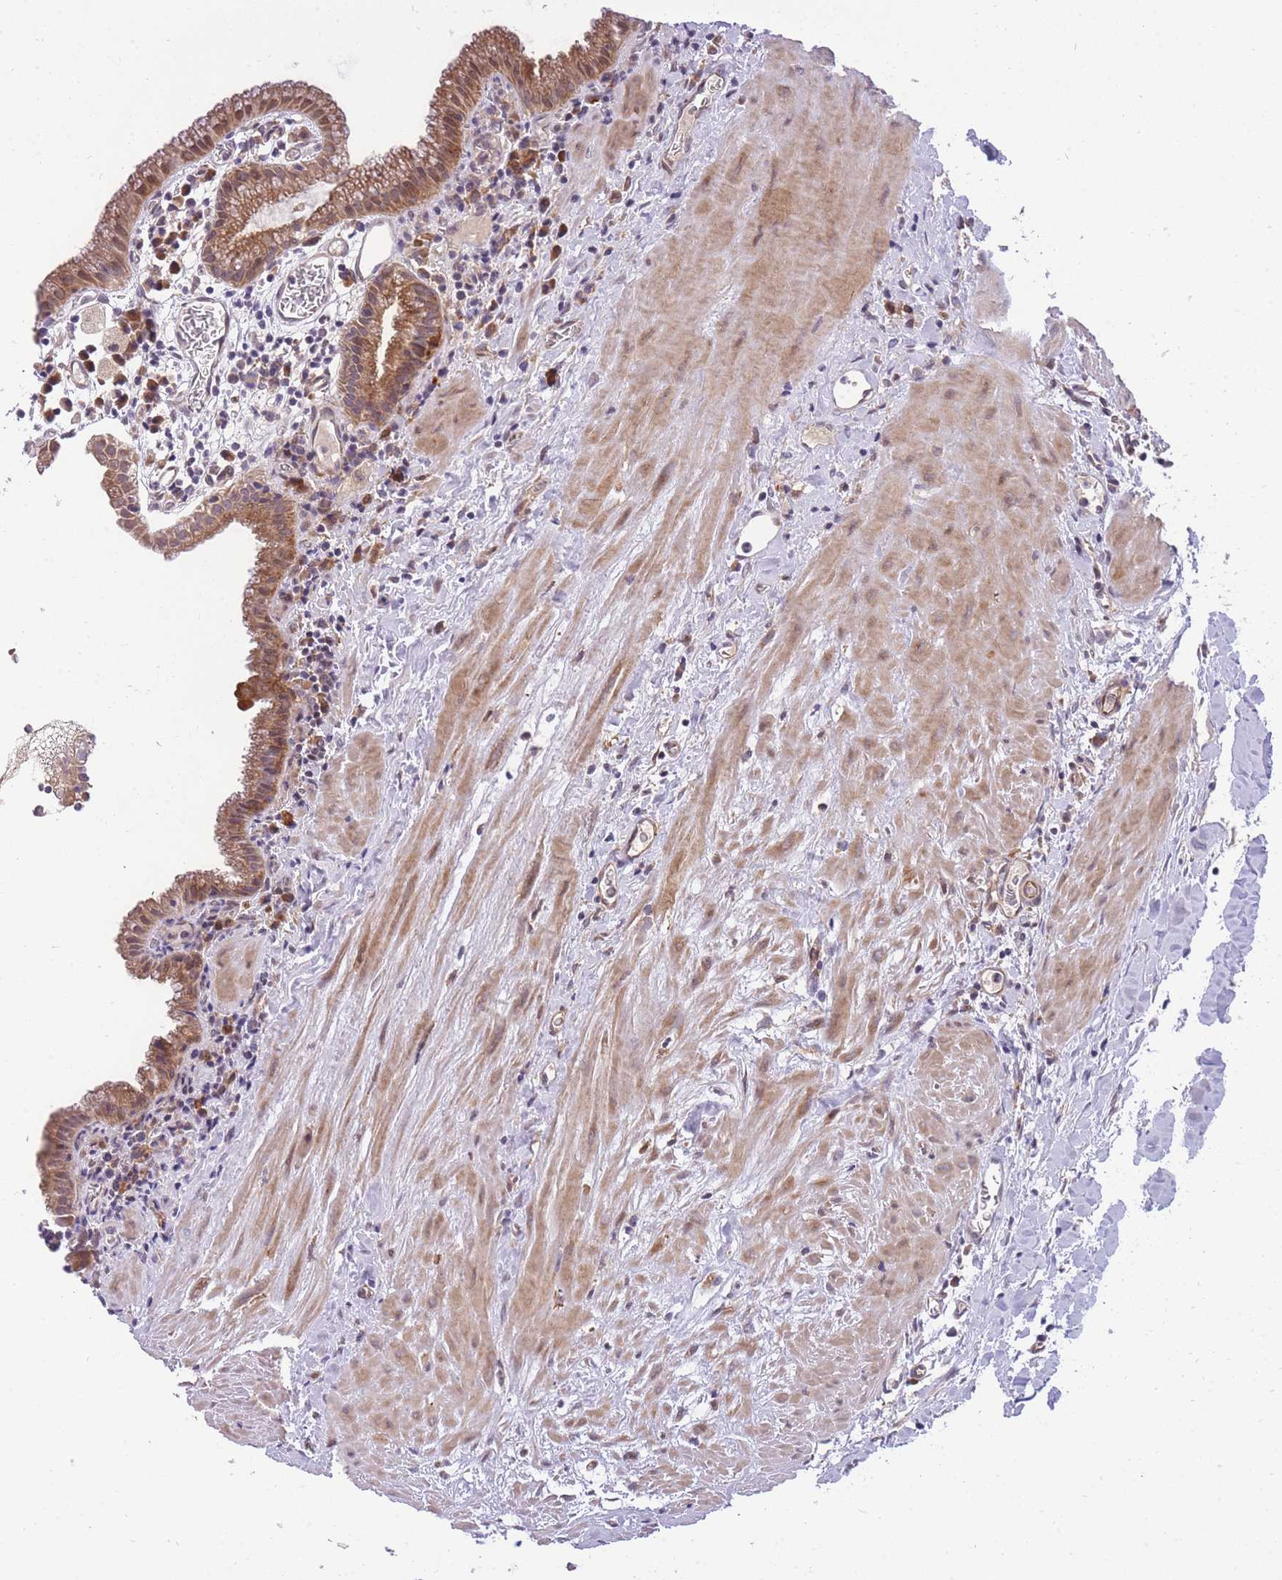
{"staining": {"intensity": "moderate", "quantity": "25%-75%", "location": "cytoplasmic/membranous"}, "tissue": "gallbladder", "cell_type": "Glandular cells", "image_type": "normal", "snomed": [{"axis": "morphology", "description": "Normal tissue, NOS"}, {"axis": "topography", "description": "Gallbladder"}], "caption": "The immunohistochemical stain labels moderate cytoplasmic/membranous expression in glandular cells of unremarkable gallbladder.", "gene": "CRYGN", "patient": {"sex": "male", "age": 78}}